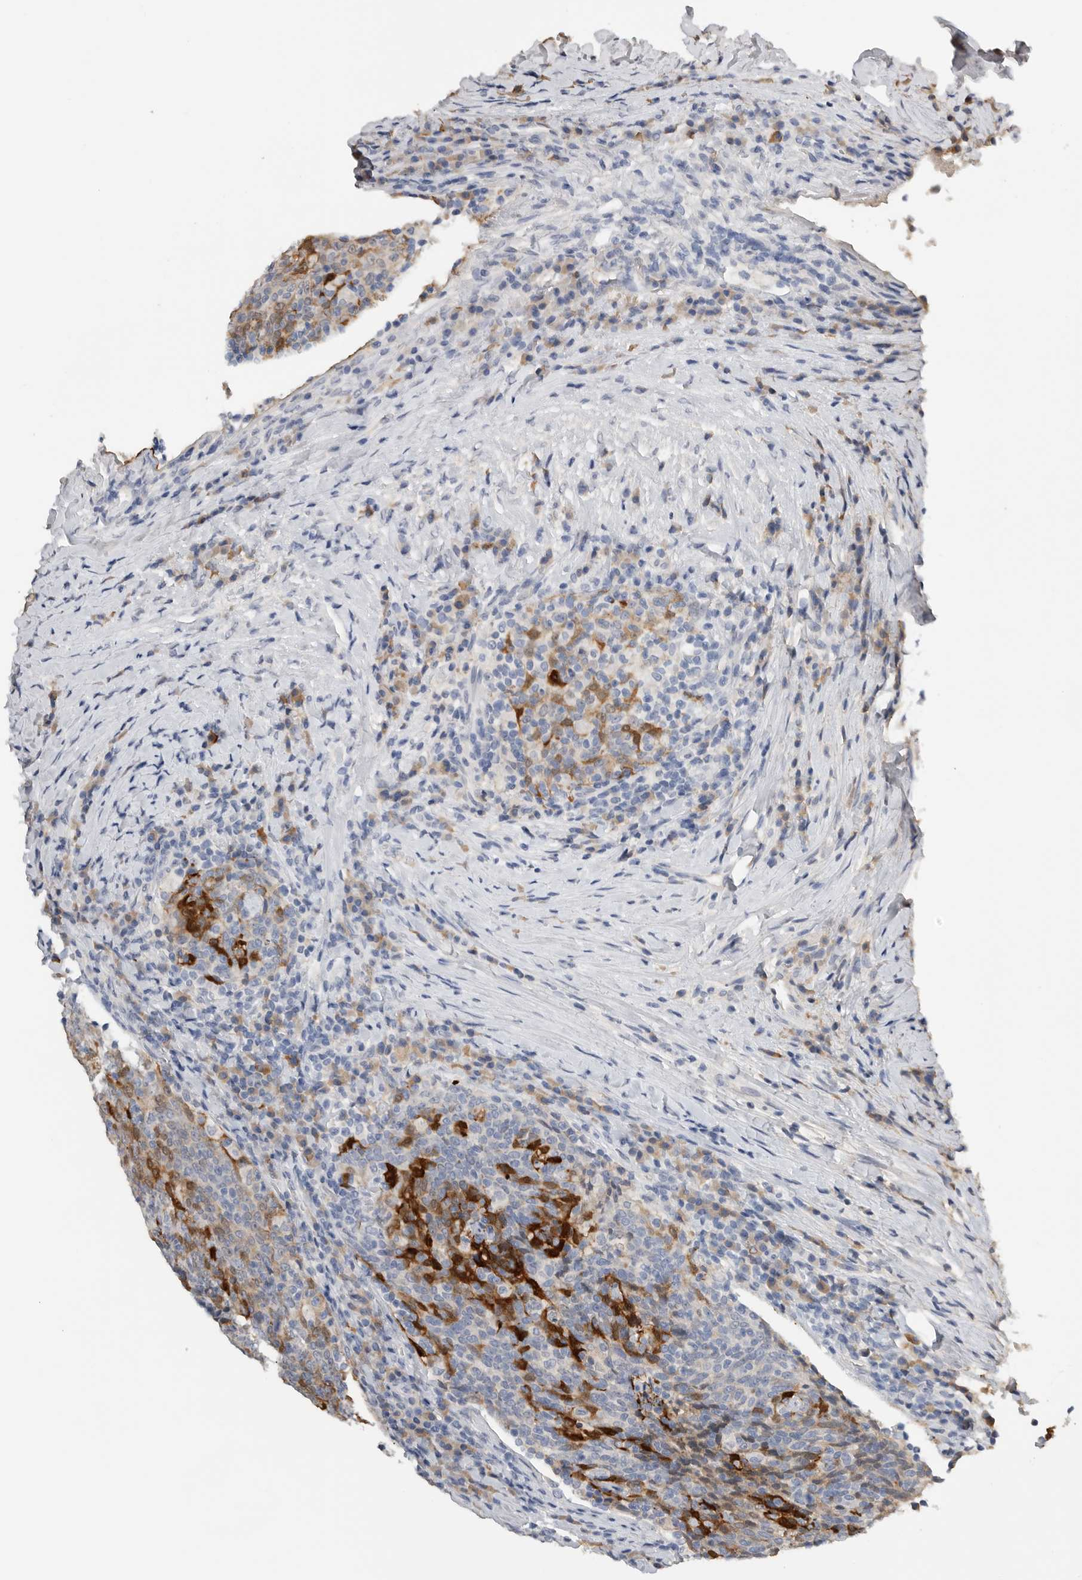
{"staining": {"intensity": "strong", "quantity": "<25%", "location": "cytoplasmic/membranous"}, "tissue": "head and neck cancer", "cell_type": "Tumor cells", "image_type": "cancer", "snomed": [{"axis": "morphology", "description": "Squamous cell carcinoma, NOS"}, {"axis": "morphology", "description": "Squamous cell carcinoma, metastatic, NOS"}, {"axis": "topography", "description": "Lymph node"}, {"axis": "topography", "description": "Head-Neck"}], "caption": "Protein staining of head and neck metastatic squamous cell carcinoma tissue demonstrates strong cytoplasmic/membranous positivity in about <25% of tumor cells. The staining was performed using DAB (3,3'-diaminobenzidine) to visualize the protein expression in brown, while the nuclei were stained in blue with hematoxylin (Magnification: 20x).", "gene": "FABP6", "patient": {"sex": "male", "age": 62}}